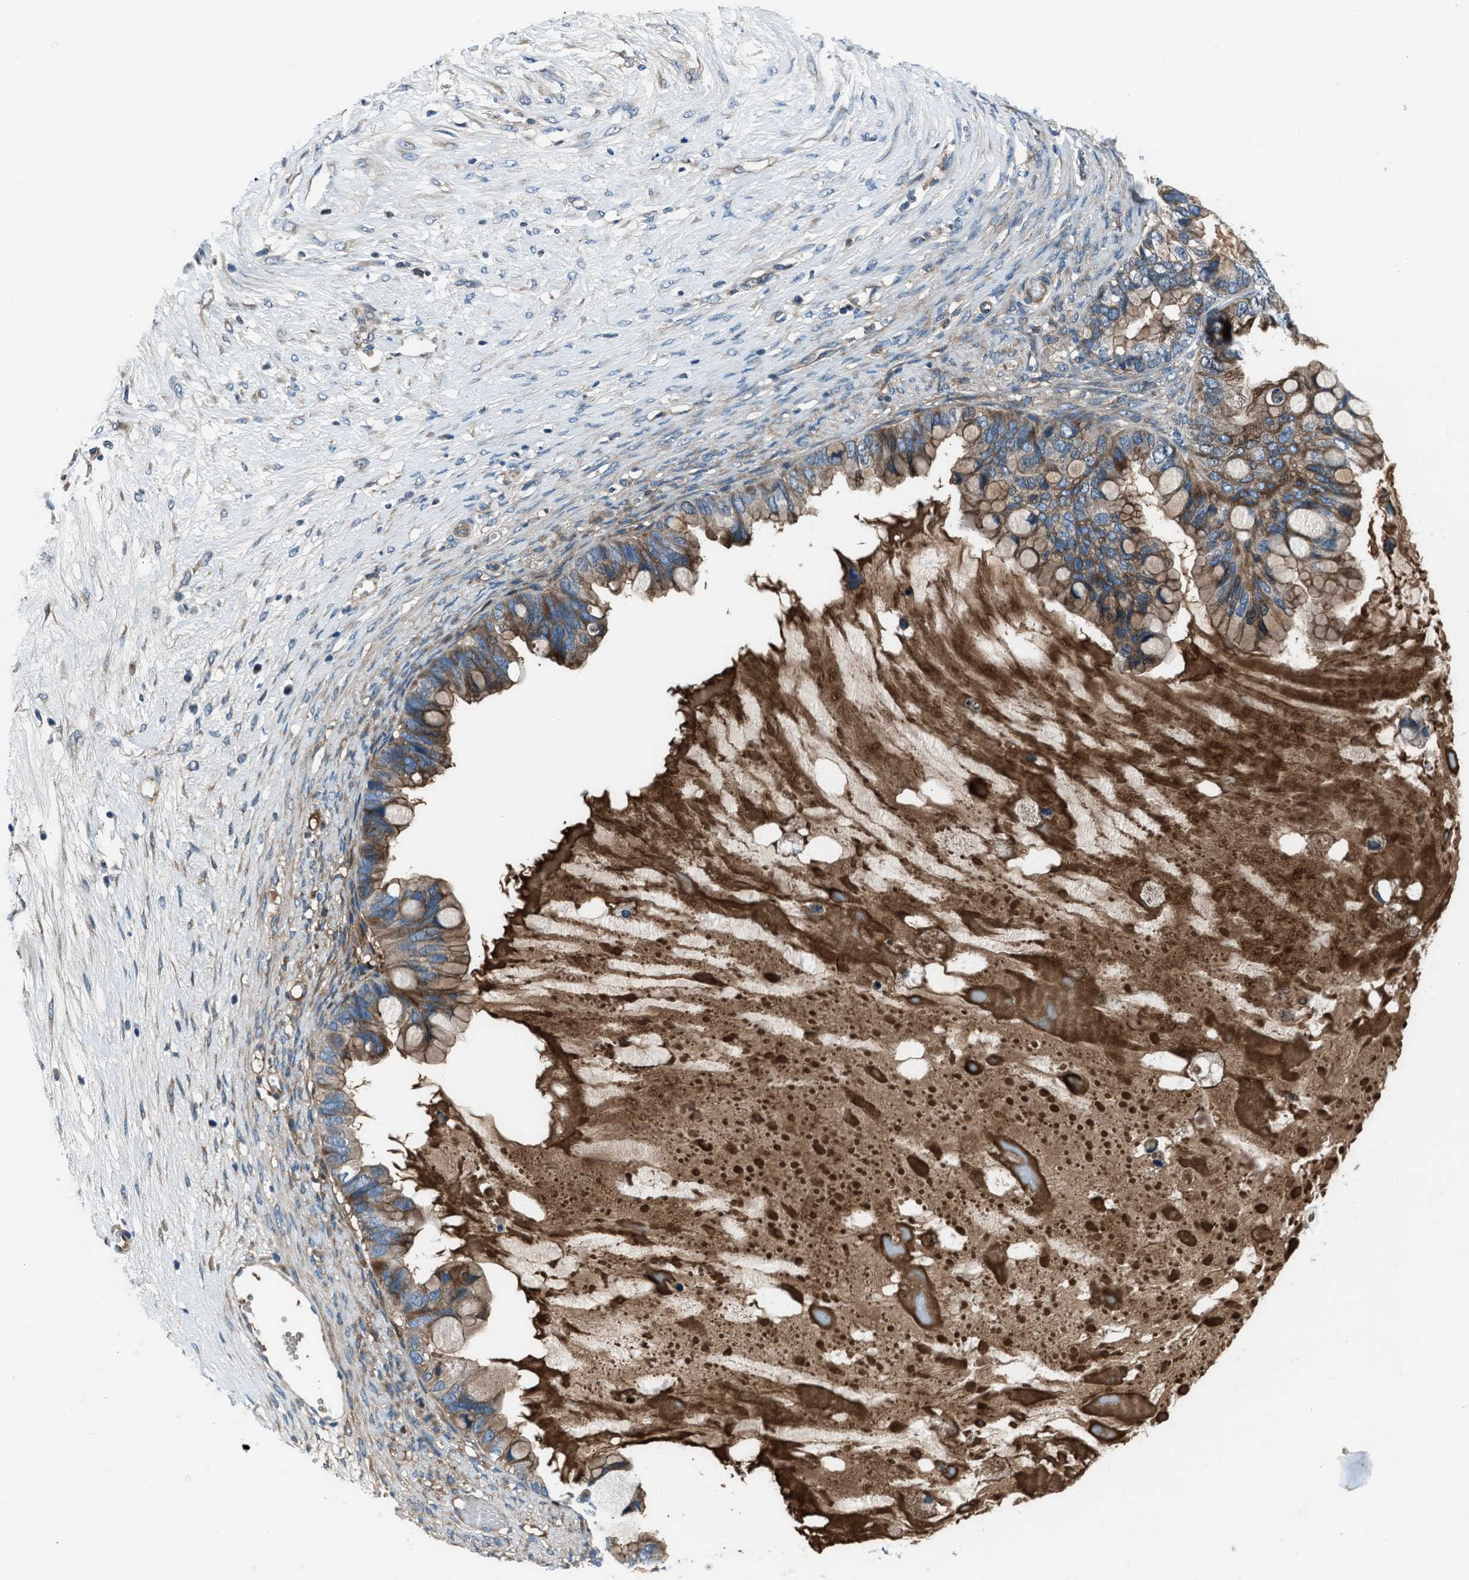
{"staining": {"intensity": "strong", "quantity": "25%-75%", "location": "cytoplasmic/membranous"}, "tissue": "ovarian cancer", "cell_type": "Tumor cells", "image_type": "cancer", "snomed": [{"axis": "morphology", "description": "Cystadenocarcinoma, mucinous, NOS"}, {"axis": "topography", "description": "Ovary"}], "caption": "Mucinous cystadenocarcinoma (ovarian) stained with DAB immunohistochemistry displays high levels of strong cytoplasmic/membranous expression in approximately 25%-75% of tumor cells. Using DAB (3,3'-diaminobenzidine) (brown) and hematoxylin (blue) stains, captured at high magnification using brightfield microscopy.", "gene": "SLC38A6", "patient": {"sex": "female", "age": 80}}